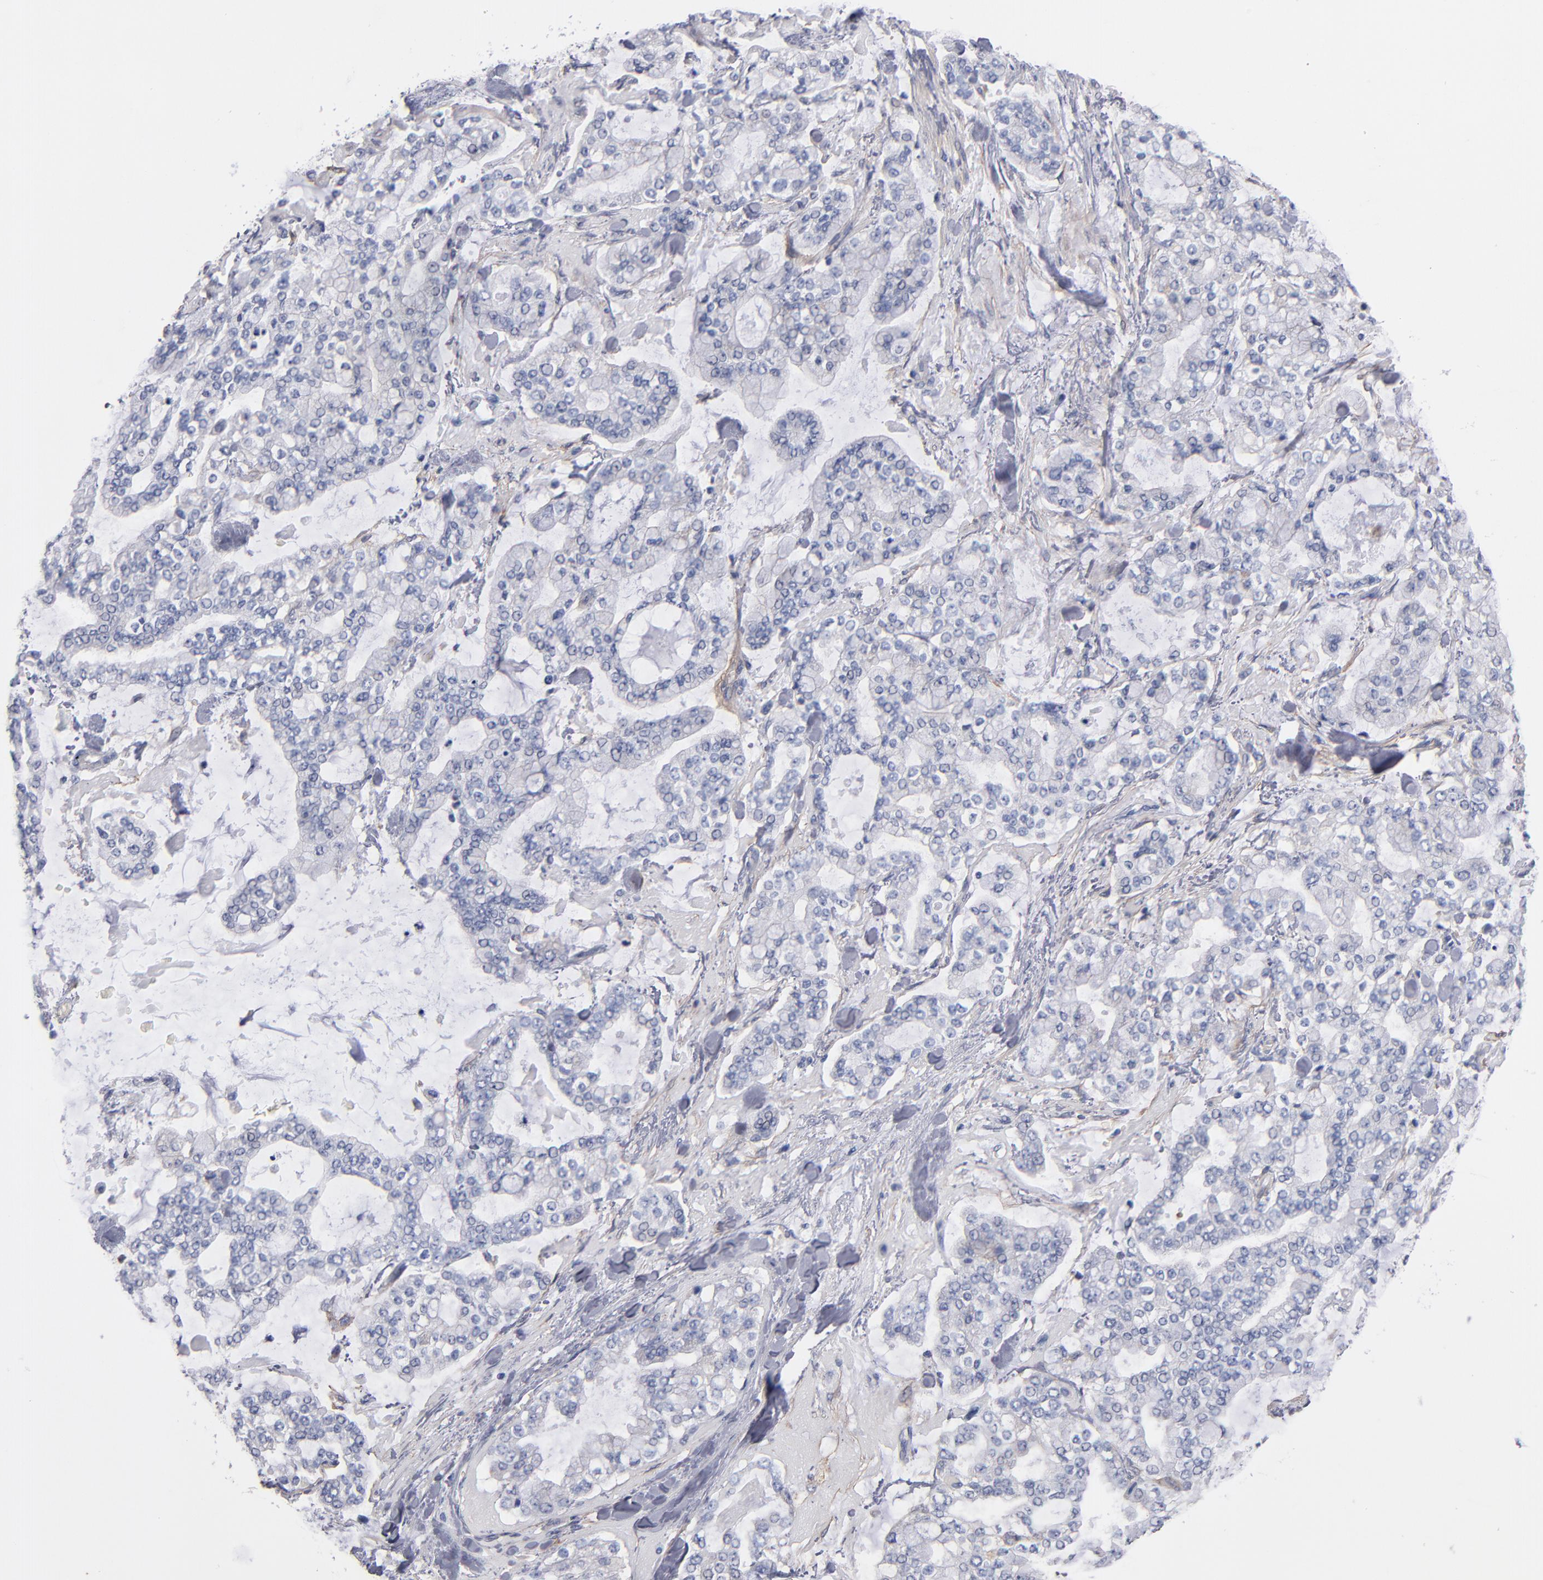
{"staining": {"intensity": "negative", "quantity": "none", "location": "none"}, "tissue": "stomach cancer", "cell_type": "Tumor cells", "image_type": "cancer", "snomed": [{"axis": "morphology", "description": "Normal tissue, NOS"}, {"axis": "morphology", "description": "Adenocarcinoma, NOS"}, {"axis": "topography", "description": "Stomach, upper"}, {"axis": "topography", "description": "Stomach"}], "caption": "The image demonstrates no staining of tumor cells in stomach adenocarcinoma.", "gene": "PLSCR4", "patient": {"sex": "male", "age": 76}}